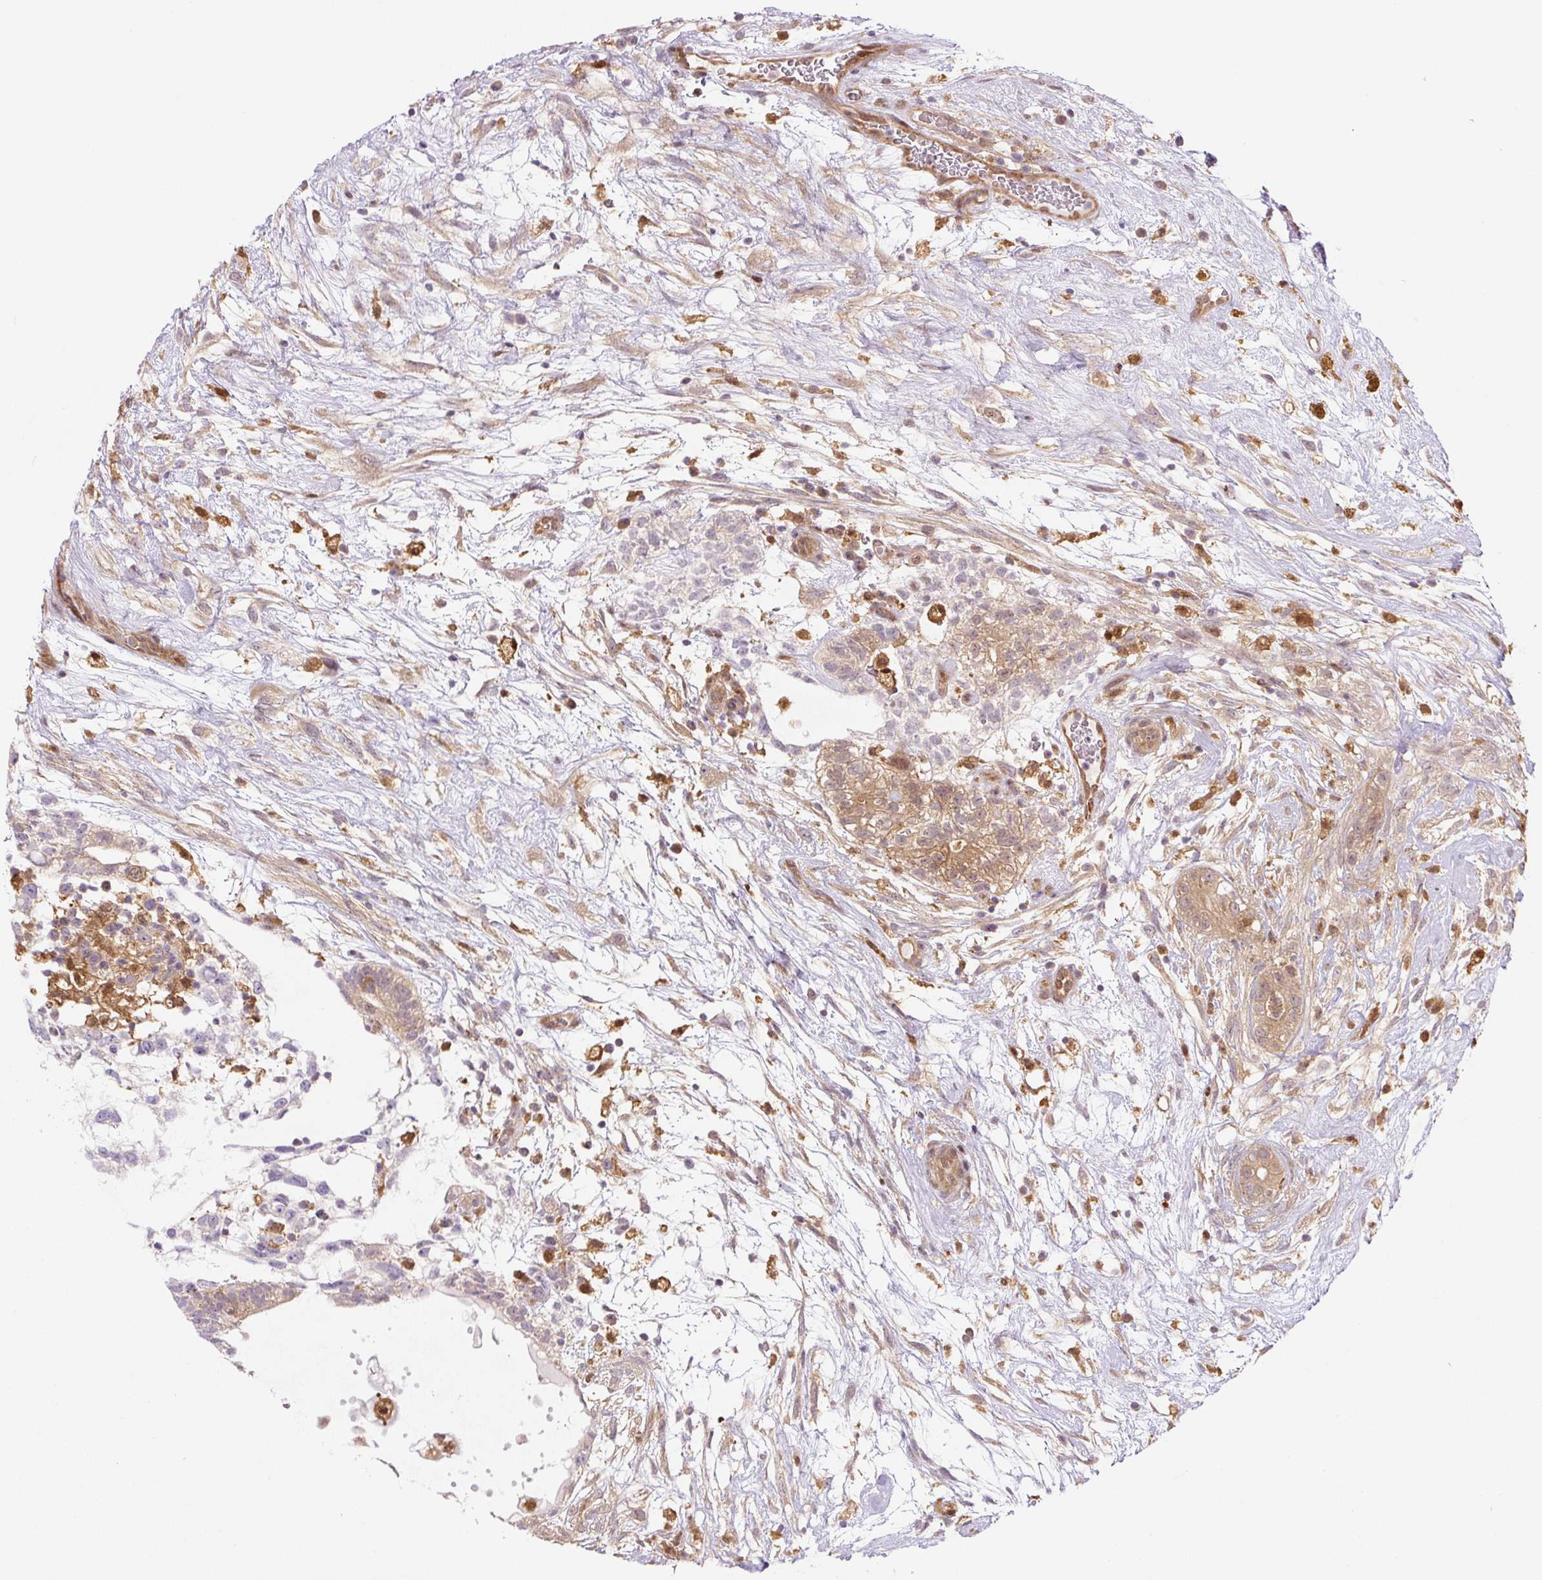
{"staining": {"intensity": "moderate", "quantity": "<25%", "location": "cytoplasmic/membranous"}, "tissue": "testis cancer", "cell_type": "Tumor cells", "image_type": "cancer", "snomed": [{"axis": "morphology", "description": "Carcinoma, Embryonal, NOS"}, {"axis": "topography", "description": "Testis"}], "caption": "Immunohistochemical staining of human testis embryonal carcinoma exhibits low levels of moderate cytoplasmic/membranous protein positivity in approximately <25% of tumor cells. (Stains: DAB in brown, nuclei in blue, Microscopy: brightfield microscopy at high magnification).", "gene": "ZSWIM7", "patient": {"sex": "male", "age": 32}}